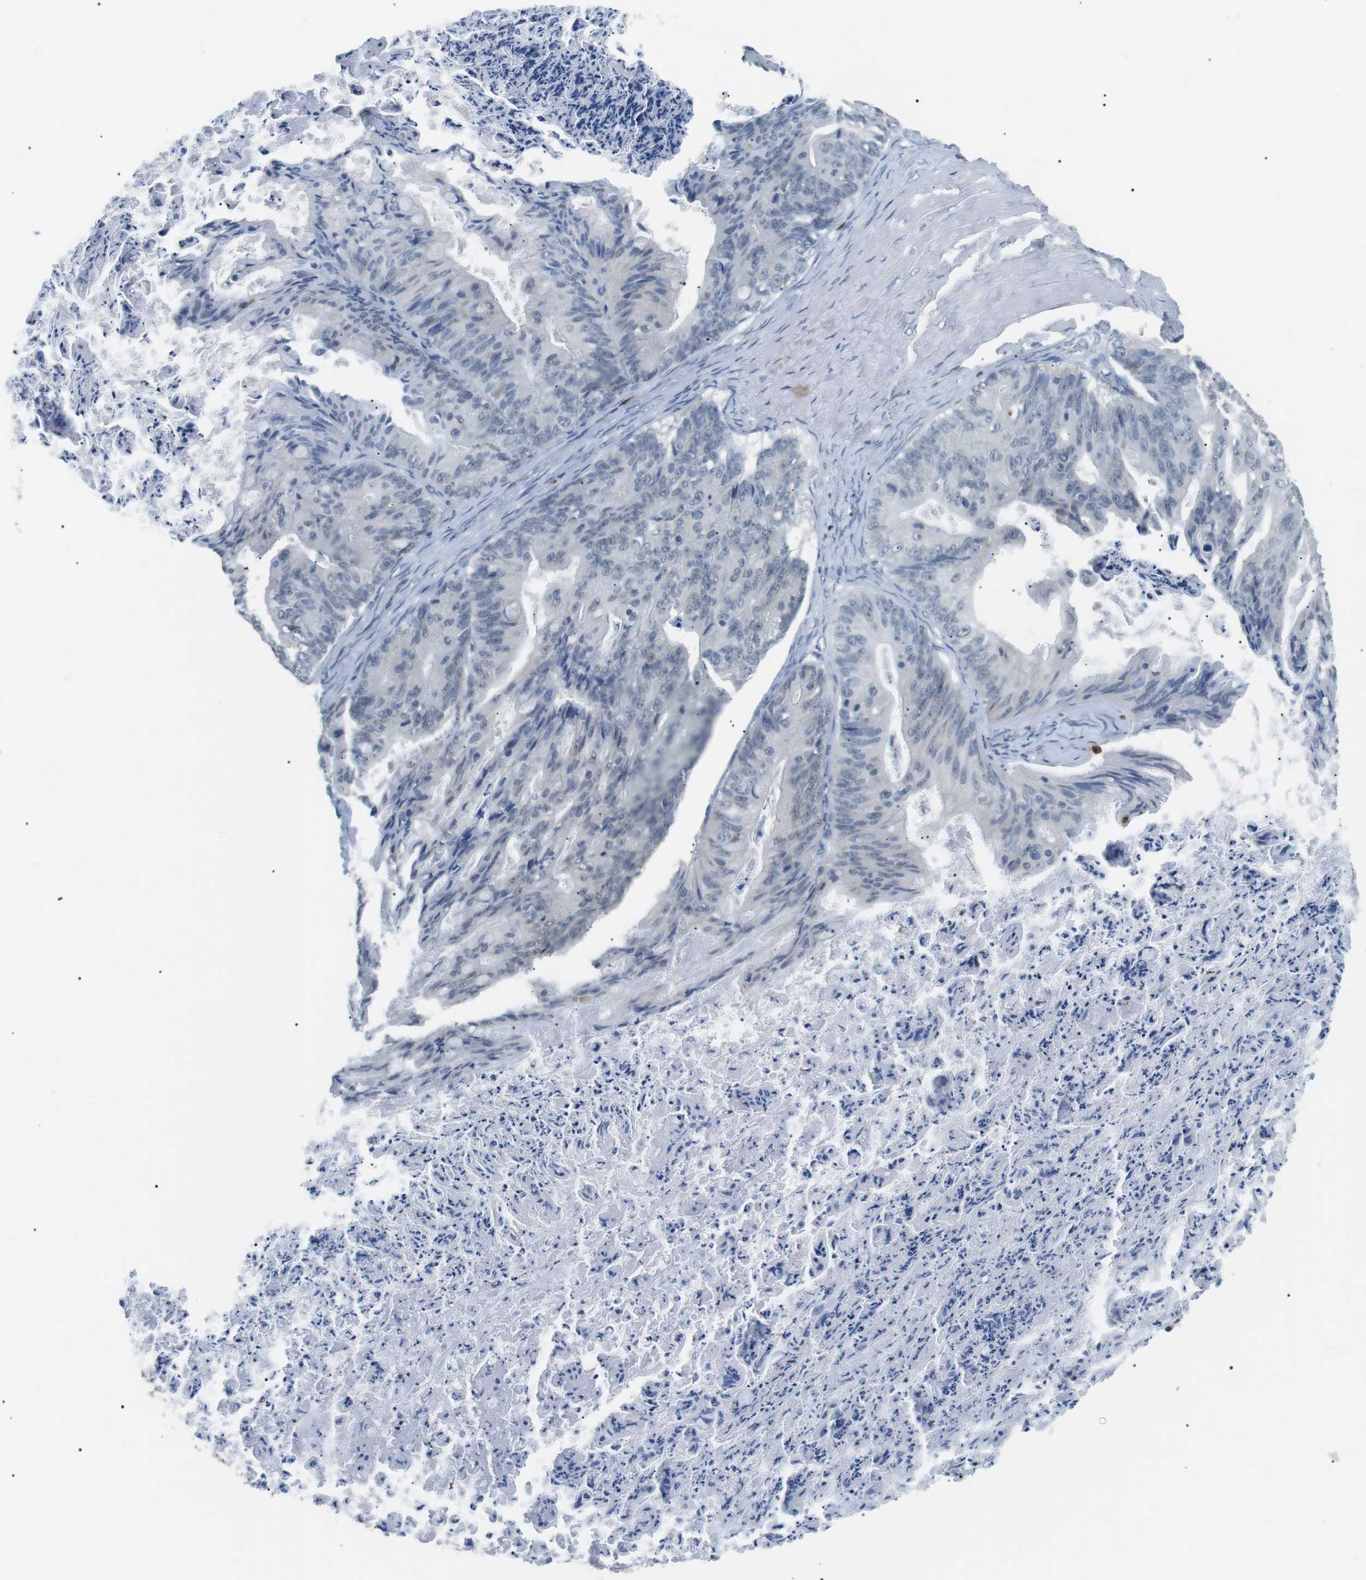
{"staining": {"intensity": "negative", "quantity": "none", "location": "none"}, "tissue": "ovarian cancer", "cell_type": "Tumor cells", "image_type": "cancer", "snomed": [{"axis": "morphology", "description": "Cystadenocarcinoma, mucinous, NOS"}, {"axis": "topography", "description": "Ovary"}], "caption": "Ovarian cancer (mucinous cystadenocarcinoma) was stained to show a protein in brown. There is no significant staining in tumor cells. The staining was performed using DAB to visualize the protein expression in brown, while the nuclei were stained in blue with hematoxylin (Magnification: 20x).", "gene": "GZMM", "patient": {"sex": "female", "age": 37}}